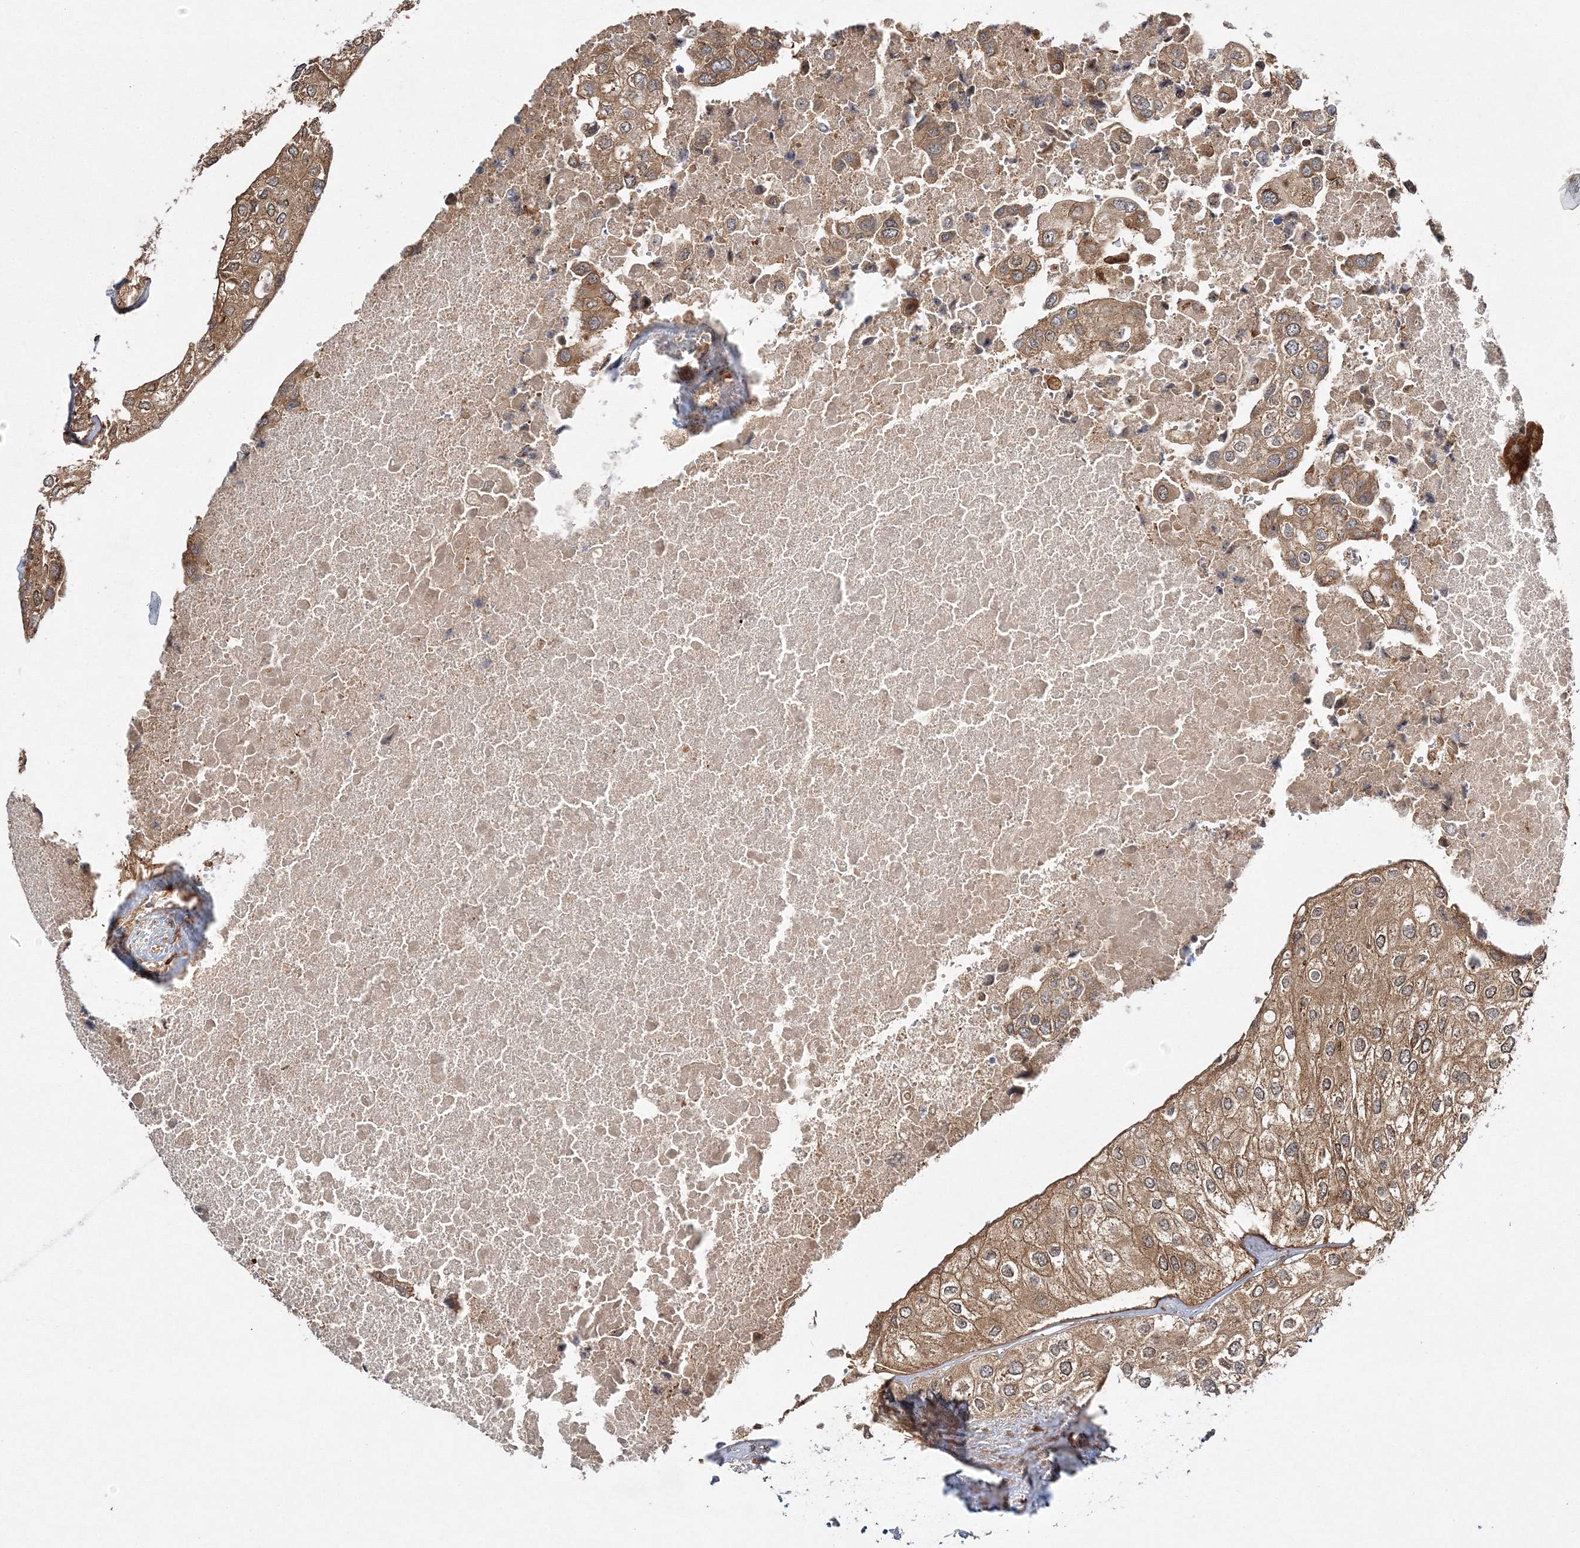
{"staining": {"intensity": "moderate", "quantity": ">75%", "location": "cytoplasmic/membranous"}, "tissue": "urothelial cancer", "cell_type": "Tumor cells", "image_type": "cancer", "snomed": [{"axis": "morphology", "description": "Urothelial carcinoma, High grade"}, {"axis": "topography", "description": "Urinary bladder"}], "caption": "Protein staining shows moderate cytoplasmic/membranous expression in approximately >75% of tumor cells in urothelial carcinoma (high-grade).", "gene": "WDR37", "patient": {"sex": "male", "age": 64}}